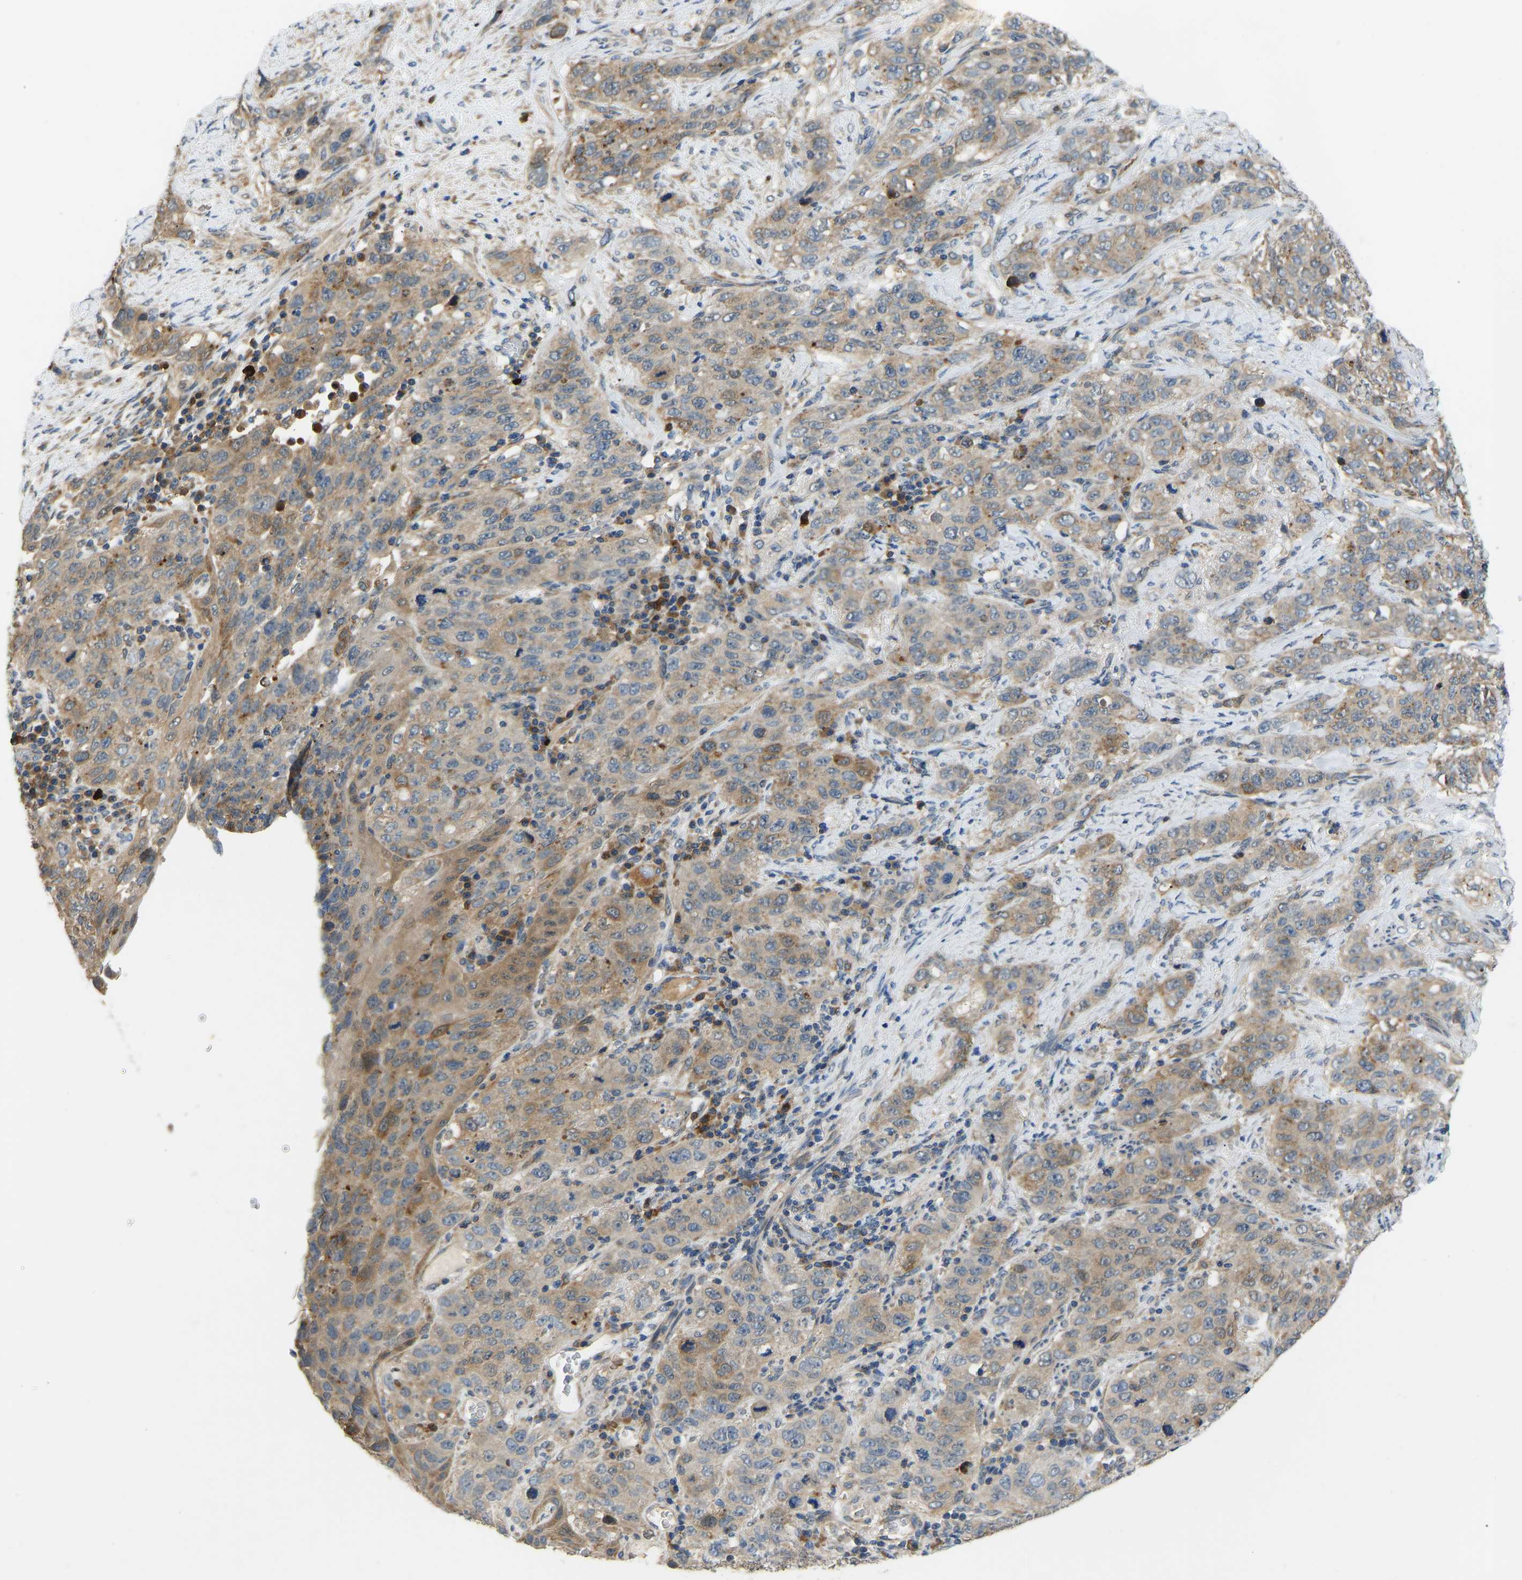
{"staining": {"intensity": "weak", "quantity": ">75%", "location": "cytoplasmic/membranous"}, "tissue": "stomach cancer", "cell_type": "Tumor cells", "image_type": "cancer", "snomed": [{"axis": "morphology", "description": "Adenocarcinoma, NOS"}, {"axis": "topography", "description": "Stomach"}], "caption": "IHC of adenocarcinoma (stomach) demonstrates low levels of weak cytoplasmic/membranous expression in approximately >75% of tumor cells.", "gene": "RBP1", "patient": {"sex": "male", "age": 48}}